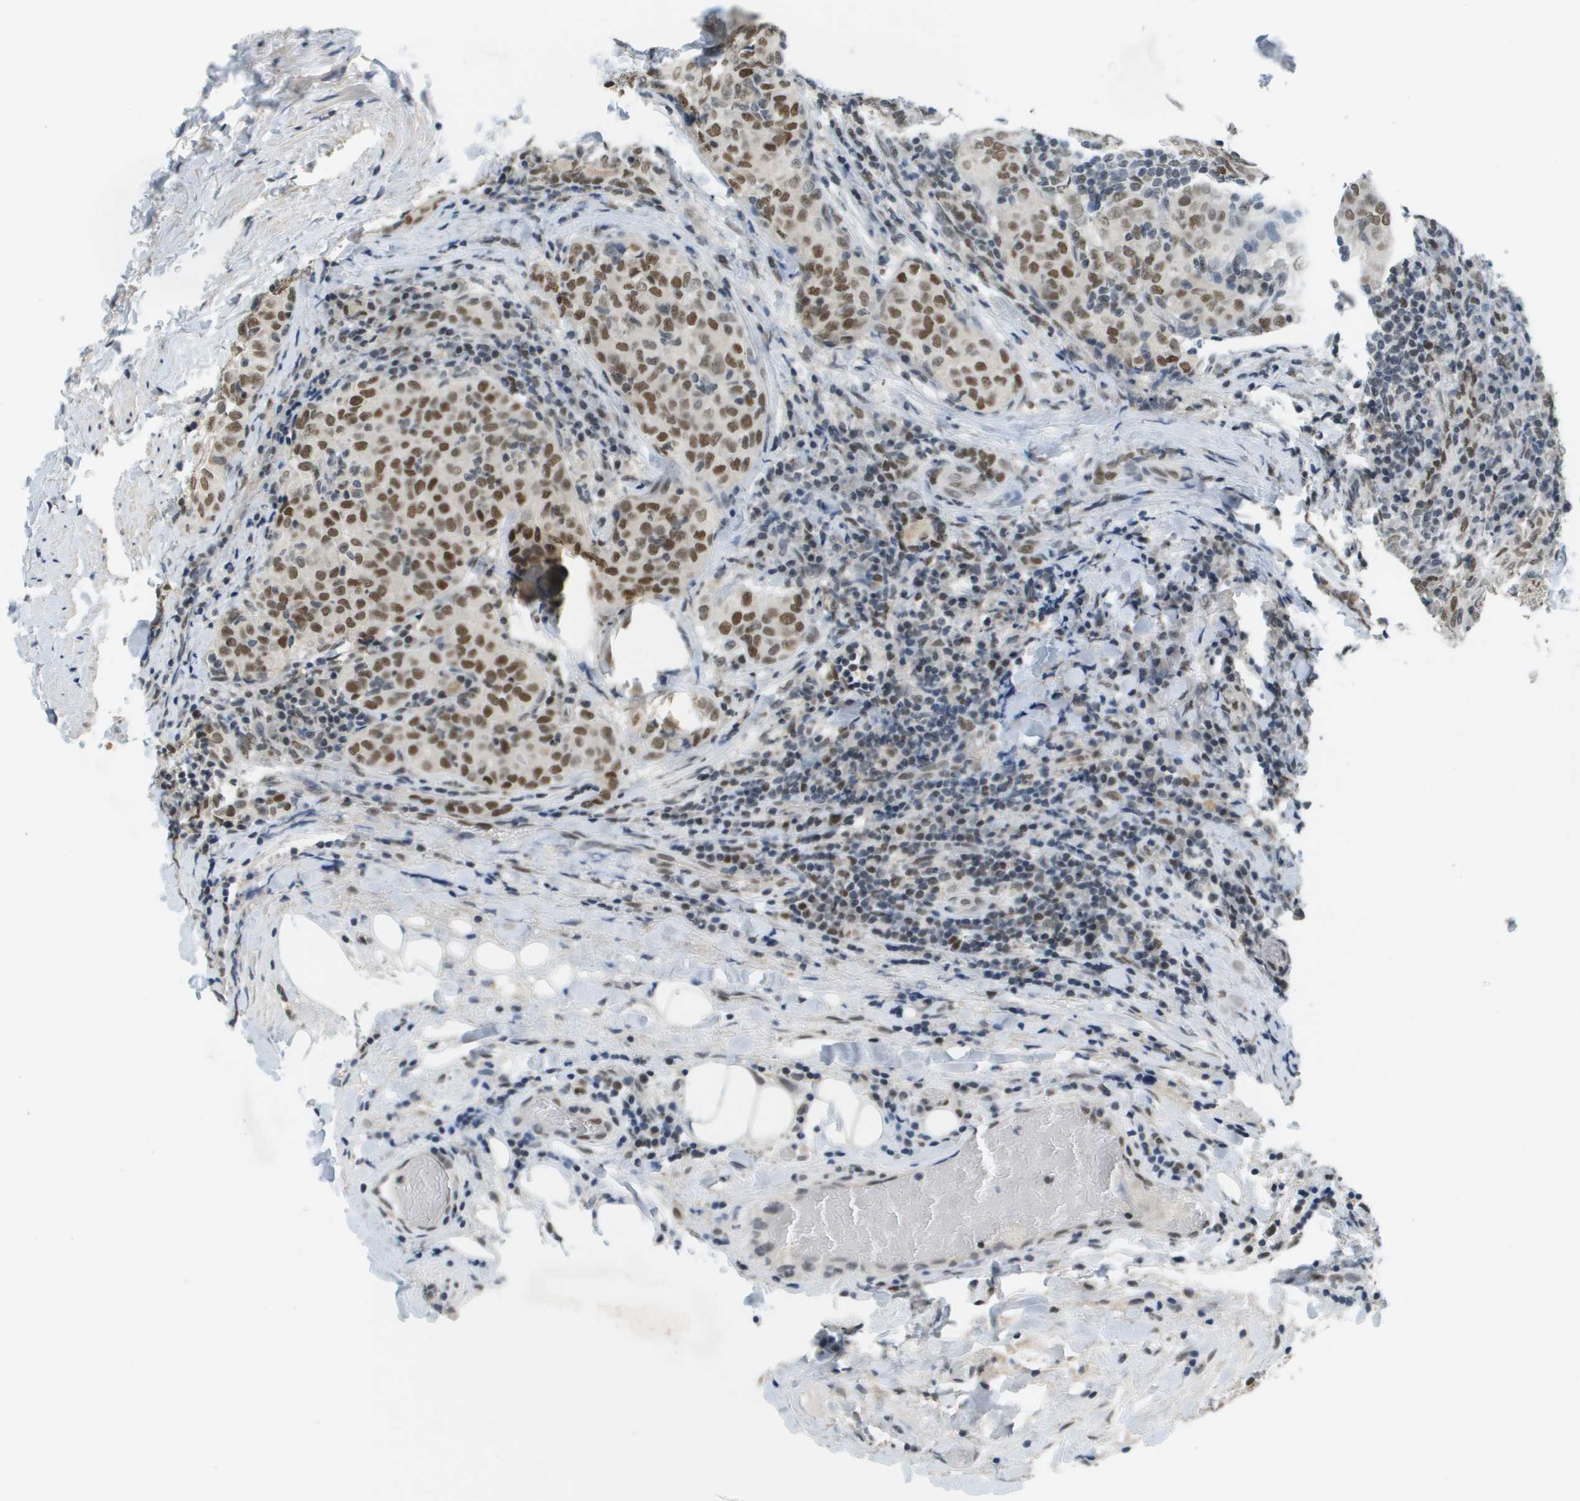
{"staining": {"intensity": "moderate", "quantity": ">75%", "location": "nuclear"}, "tissue": "thyroid cancer", "cell_type": "Tumor cells", "image_type": "cancer", "snomed": [{"axis": "morphology", "description": "Normal tissue, NOS"}, {"axis": "morphology", "description": "Papillary adenocarcinoma, NOS"}, {"axis": "topography", "description": "Thyroid gland"}], "caption": "The photomicrograph reveals a brown stain indicating the presence of a protein in the nuclear of tumor cells in thyroid papillary adenocarcinoma.", "gene": "CBX5", "patient": {"sex": "female", "age": 30}}